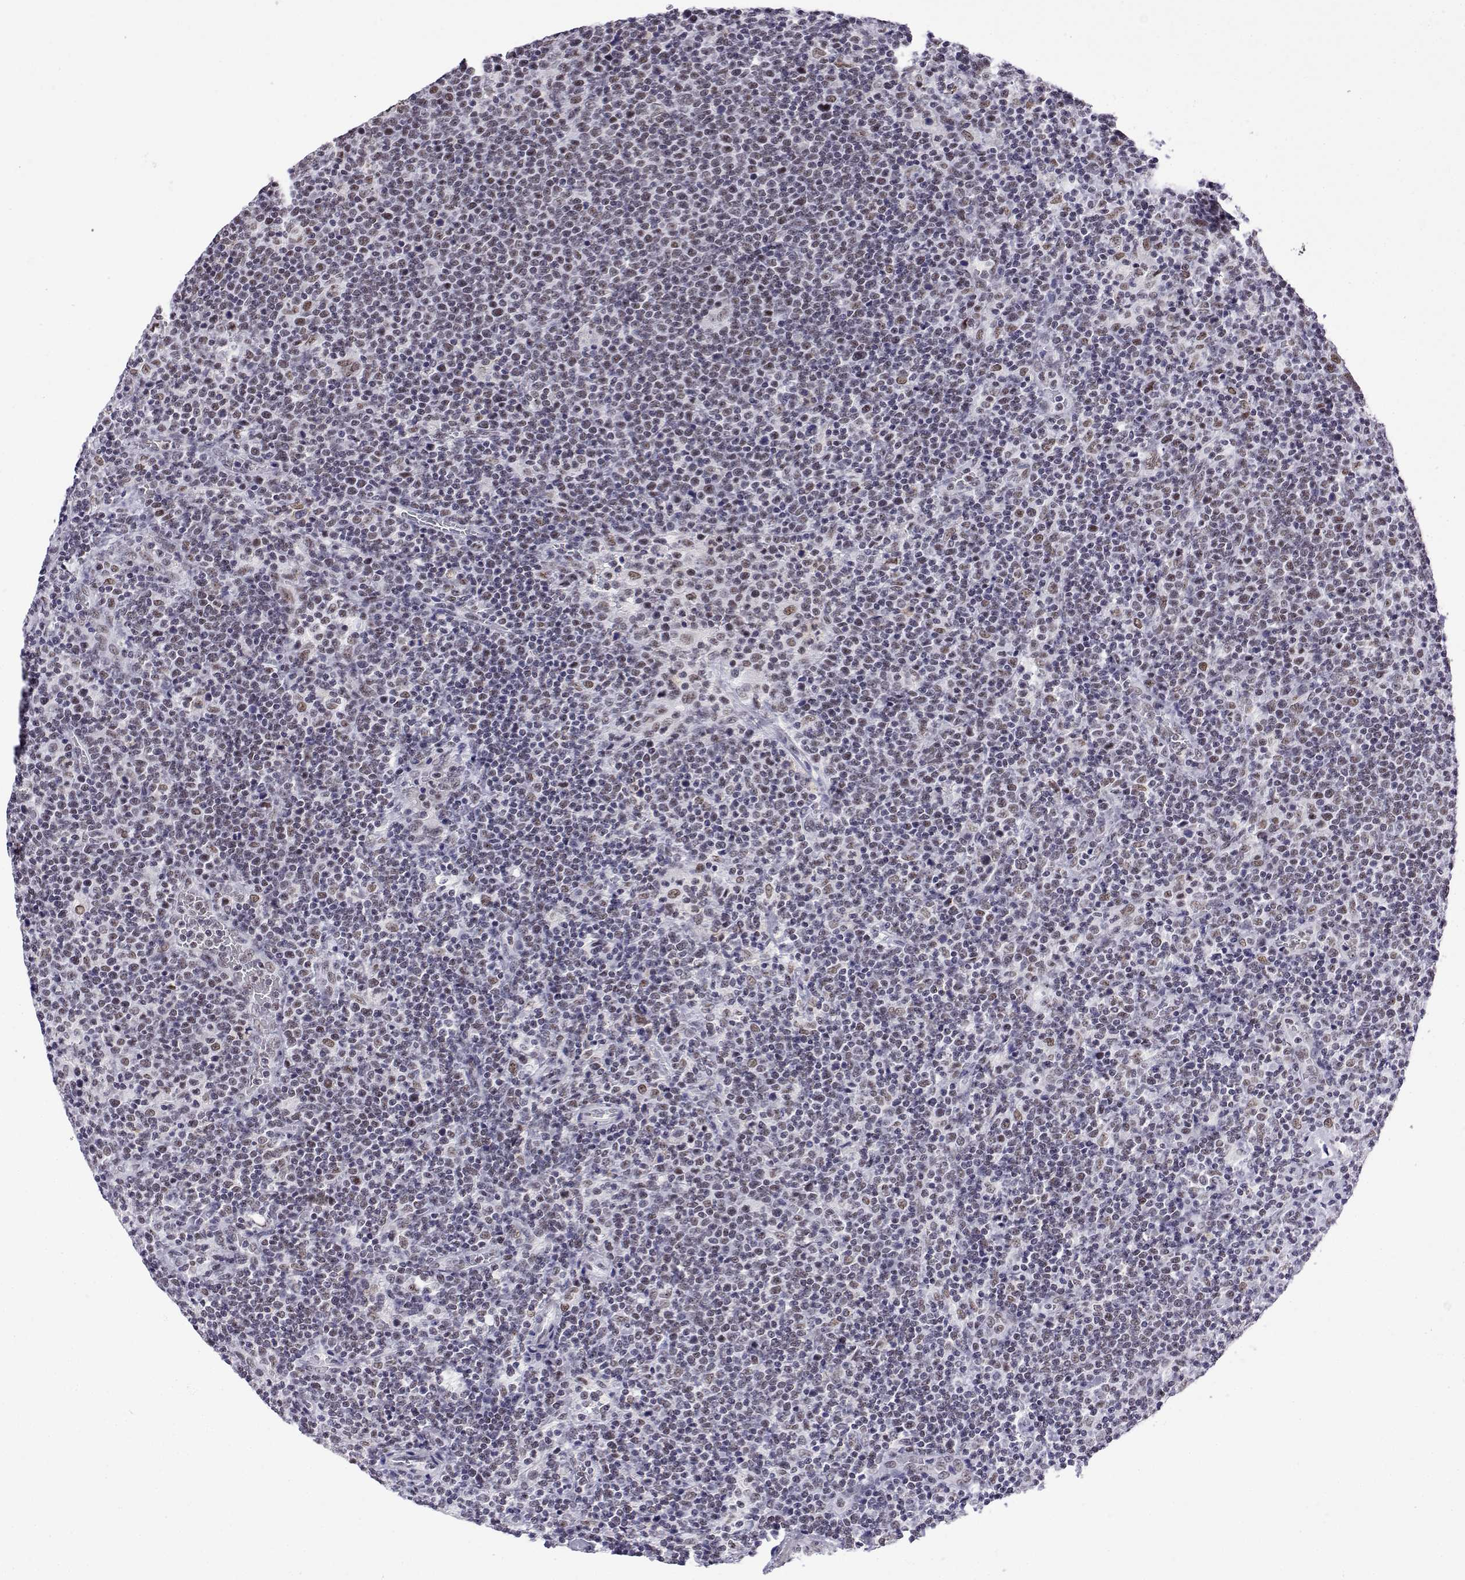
{"staining": {"intensity": "weak", "quantity": "<25%", "location": "nuclear"}, "tissue": "lymphoma", "cell_type": "Tumor cells", "image_type": "cancer", "snomed": [{"axis": "morphology", "description": "Malignant lymphoma, non-Hodgkin's type, High grade"}, {"axis": "topography", "description": "Lymph node"}], "caption": "Immunohistochemistry of human malignant lymphoma, non-Hodgkin's type (high-grade) exhibits no positivity in tumor cells. (DAB immunohistochemistry, high magnification).", "gene": "POLDIP3", "patient": {"sex": "male", "age": 61}}